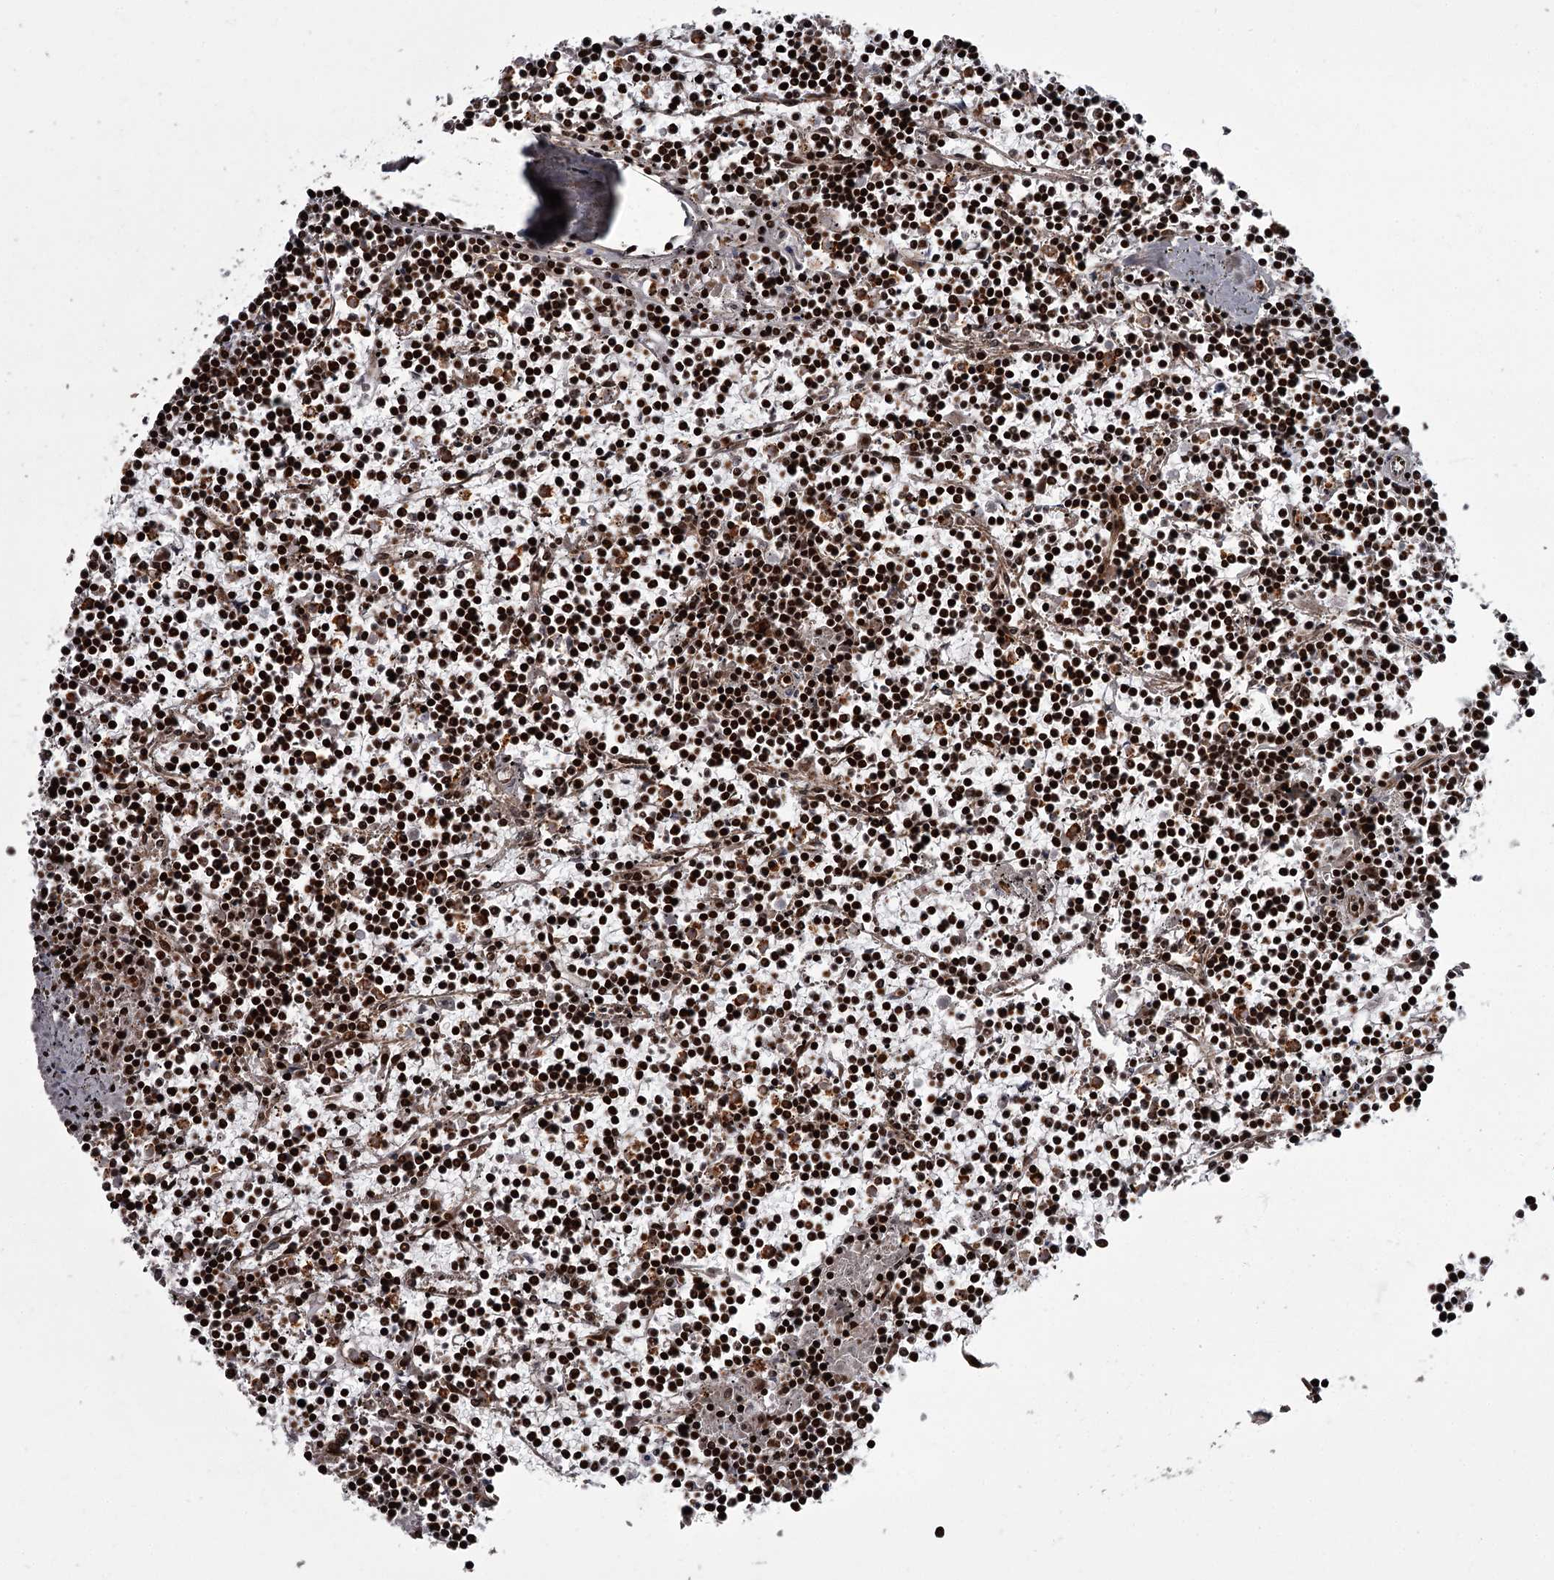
{"staining": {"intensity": "moderate", "quantity": "25%-75%", "location": "cytoplasmic/membranous,nuclear"}, "tissue": "lymphoma", "cell_type": "Tumor cells", "image_type": "cancer", "snomed": [{"axis": "morphology", "description": "Malignant lymphoma, non-Hodgkin's type, Low grade"}, {"axis": "topography", "description": "Spleen"}], "caption": "Immunohistochemistry (DAB) staining of malignant lymphoma, non-Hodgkin's type (low-grade) reveals moderate cytoplasmic/membranous and nuclear protein positivity in about 25%-75% of tumor cells.", "gene": "THAP9", "patient": {"sex": "female", "age": 19}}